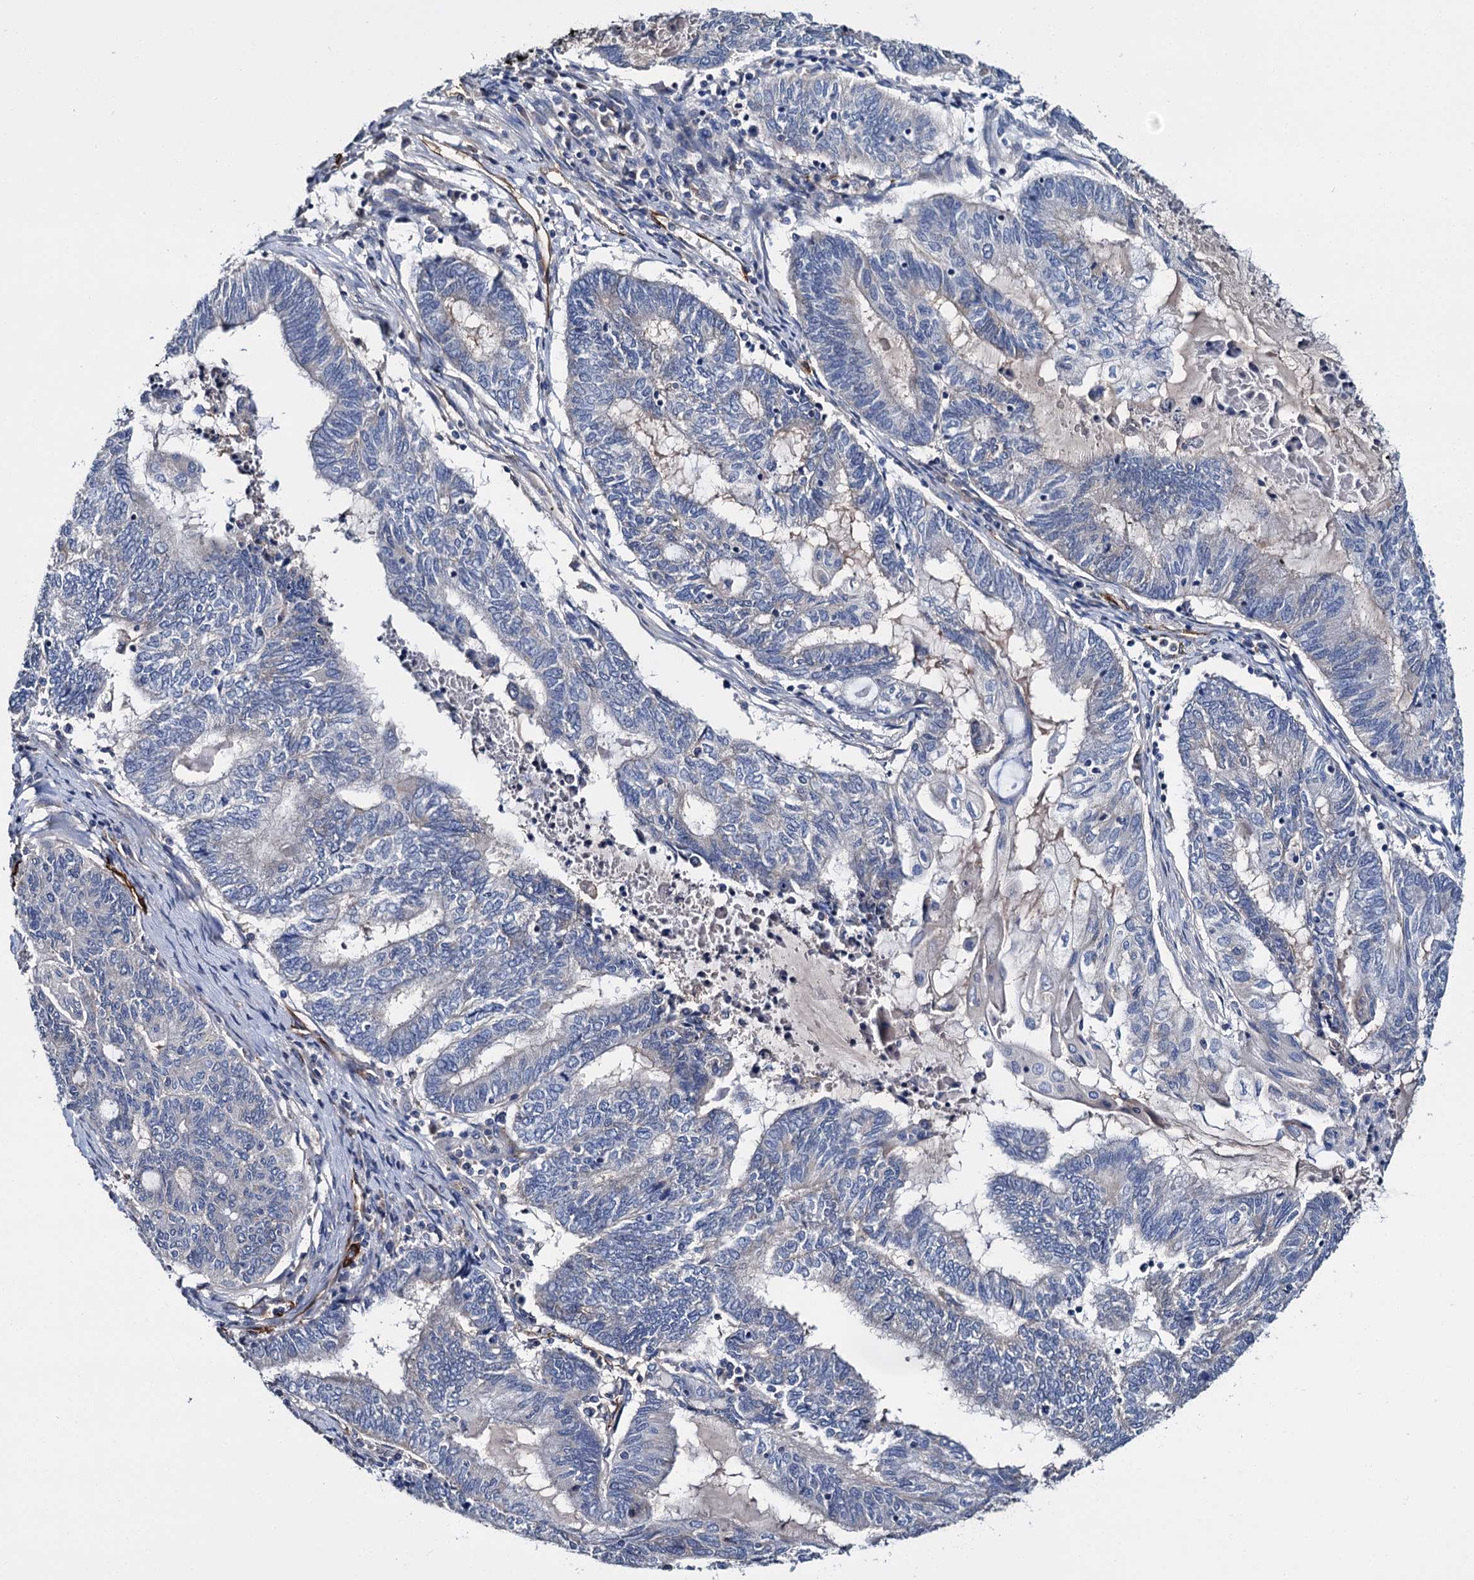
{"staining": {"intensity": "negative", "quantity": "none", "location": "none"}, "tissue": "endometrial cancer", "cell_type": "Tumor cells", "image_type": "cancer", "snomed": [{"axis": "morphology", "description": "Adenocarcinoma, NOS"}, {"axis": "topography", "description": "Uterus"}, {"axis": "topography", "description": "Endometrium"}], "caption": "There is no significant expression in tumor cells of endometrial cancer.", "gene": "CACNA1C", "patient": {"sex": "female", "age": 70}}